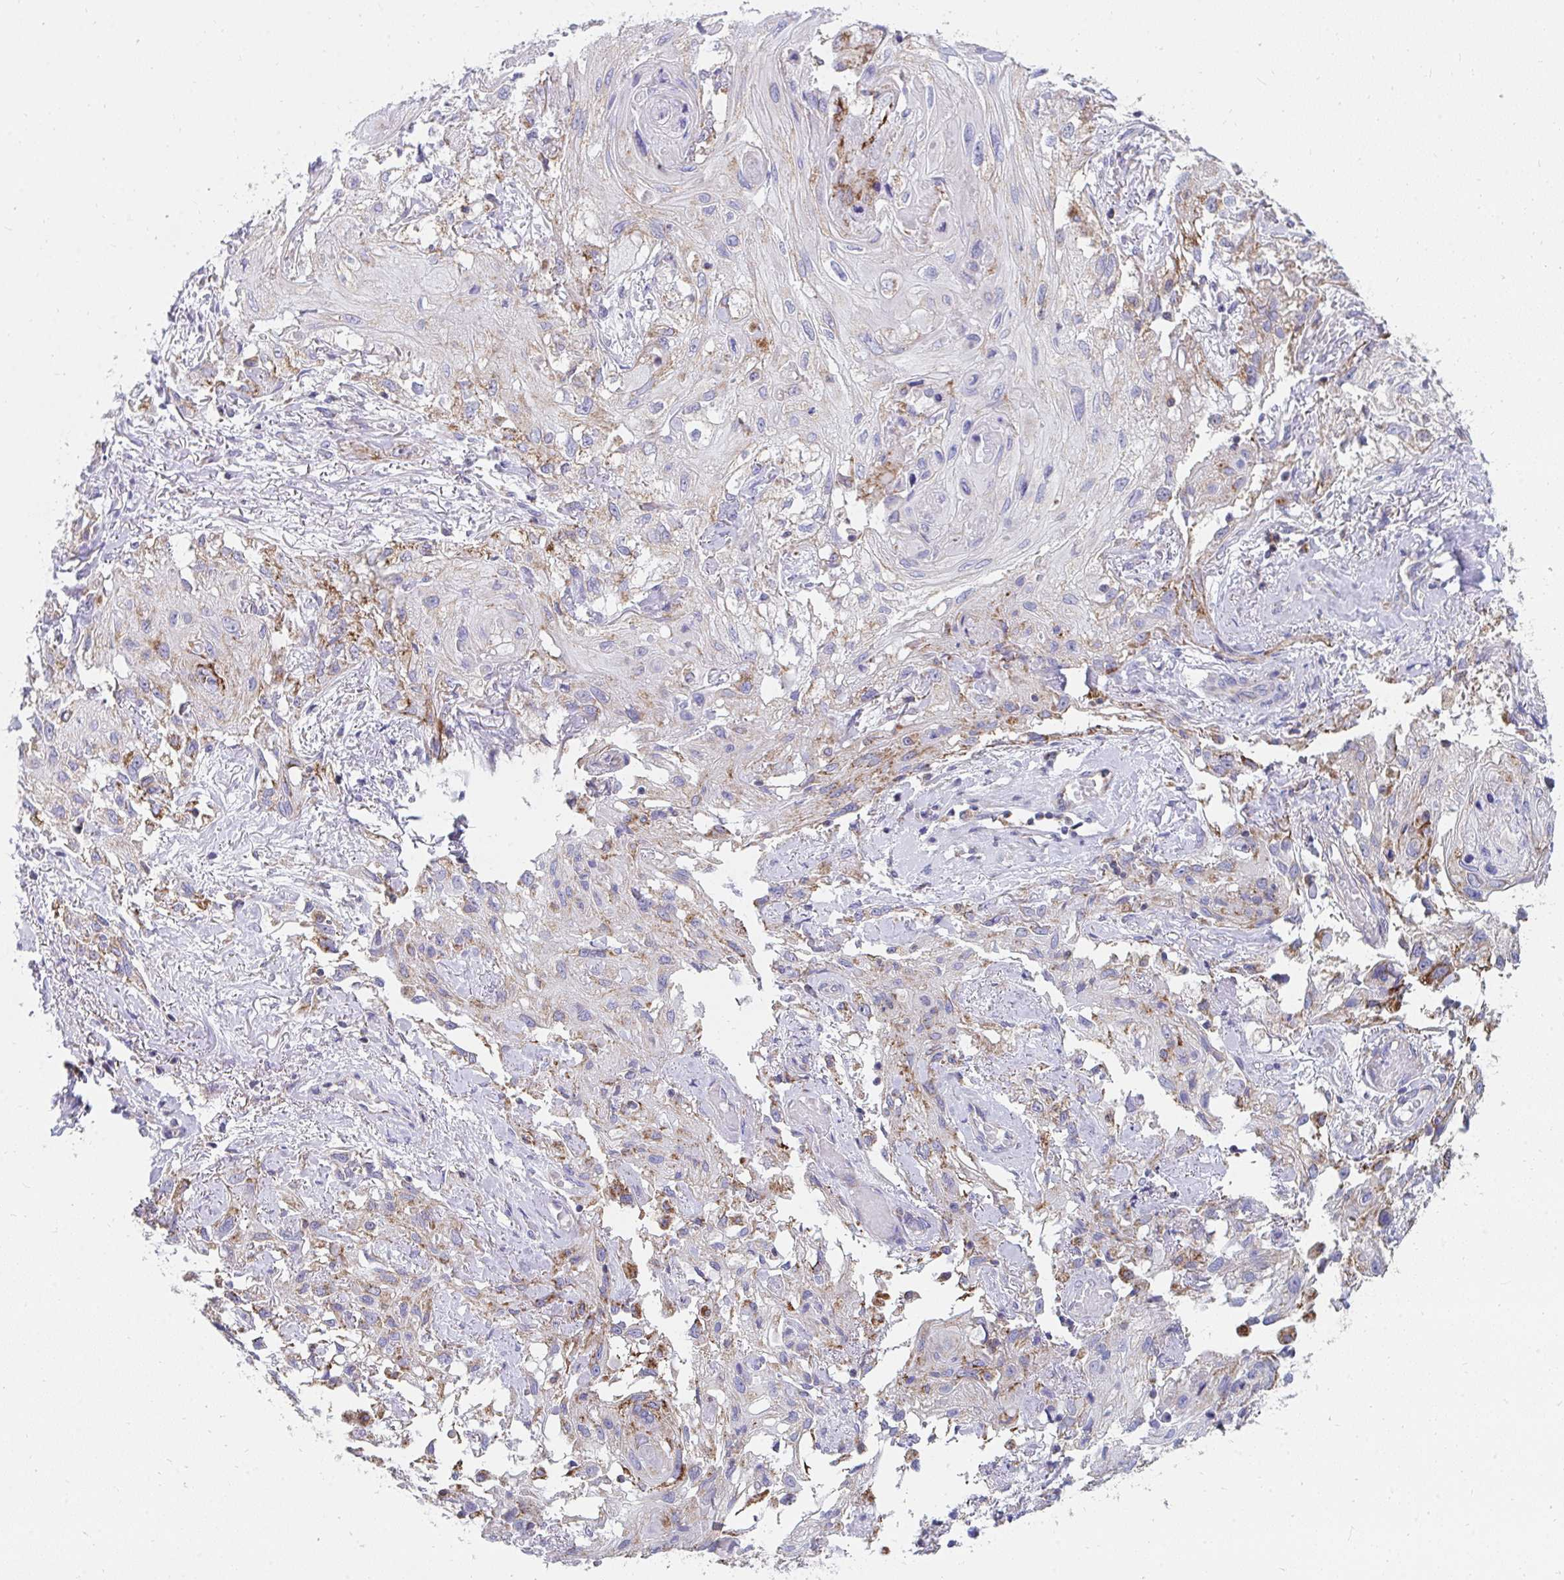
{"staining": {"intensity": "moderate", "quantity": "<25%", "location": "cytoplasmic/membranous"}, "tissue": "skin cancer", "cell_type": "Tumor cells", "image_type": "cancer", "snomed": [{"axis": "morphology", "description": "Squamous cell carcinoma, NOS"}, {"axis": "topography", "description": "Skin"}, {"axis": "topography", "description": "Vulva"}], "caption": "Tumor cells exhibit low levels of moderate cytoplasmic/membranous positivity in approximately <25% of cells in human skin cancer (squamous cell carcinoma).", "gene": "PC", "patient": {"sex": "female", "age": 86}}